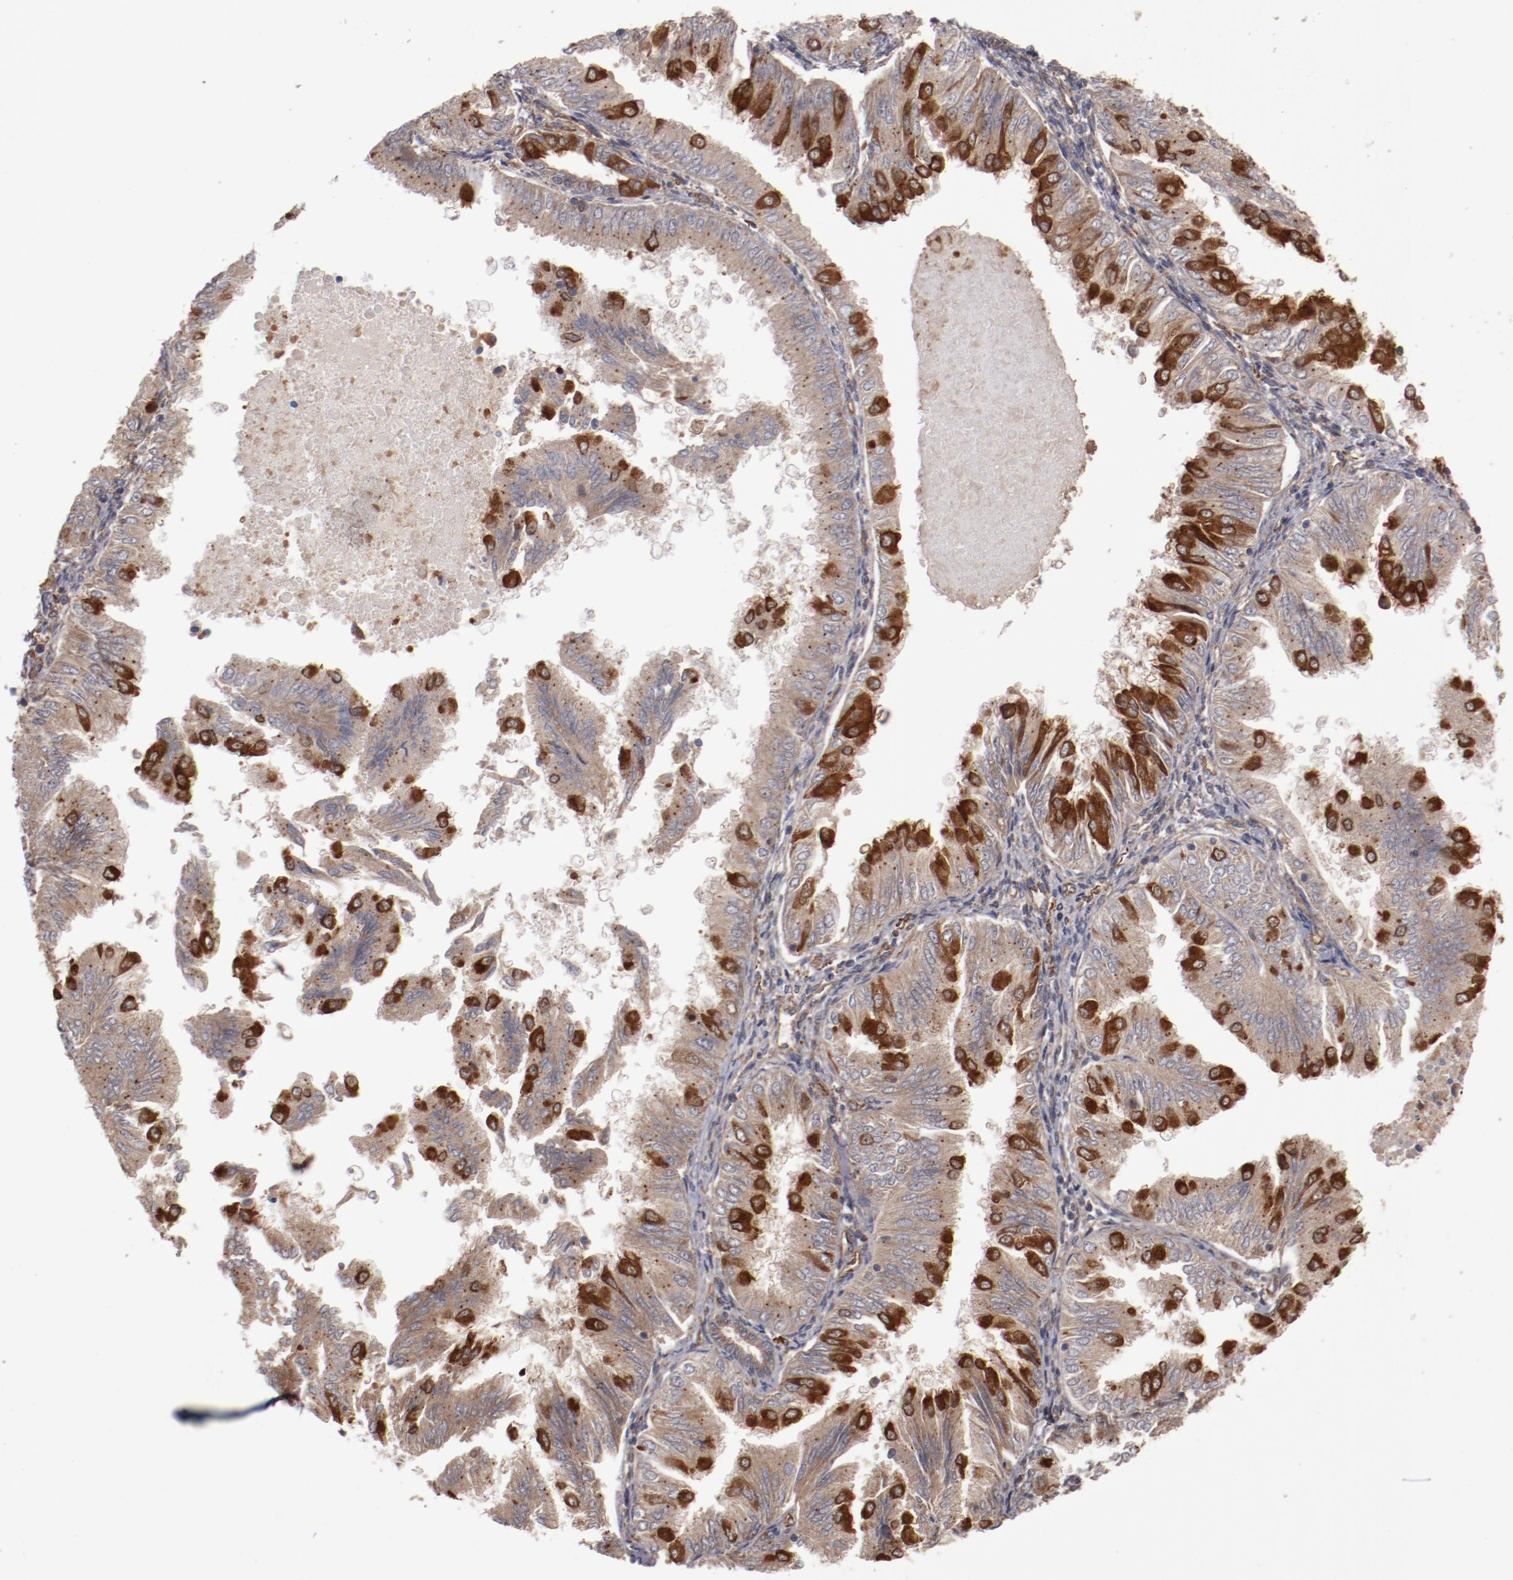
{"staining": {"intensity": "moderate", "quantity": "25%-75%", "location": "cytoplasmic/membranous"}, "tissue": "endometrial cancer", "cell_type": "Tumor cells", "image_type": "cancer", "snomed": [{"axis": "morphology", "description": "Adenocarcinoma, NOS"}, {"axis": "topography", "description": "Endometrium"}], "caption": "Tumor cells show medium levels of moderate cytoplasmic/membranous positivity in about 25%-75% of cells in adenocarcinoma (endometrial).", "gene": "DNAAF2", "patient": {"sex": "female", "age": 53}}